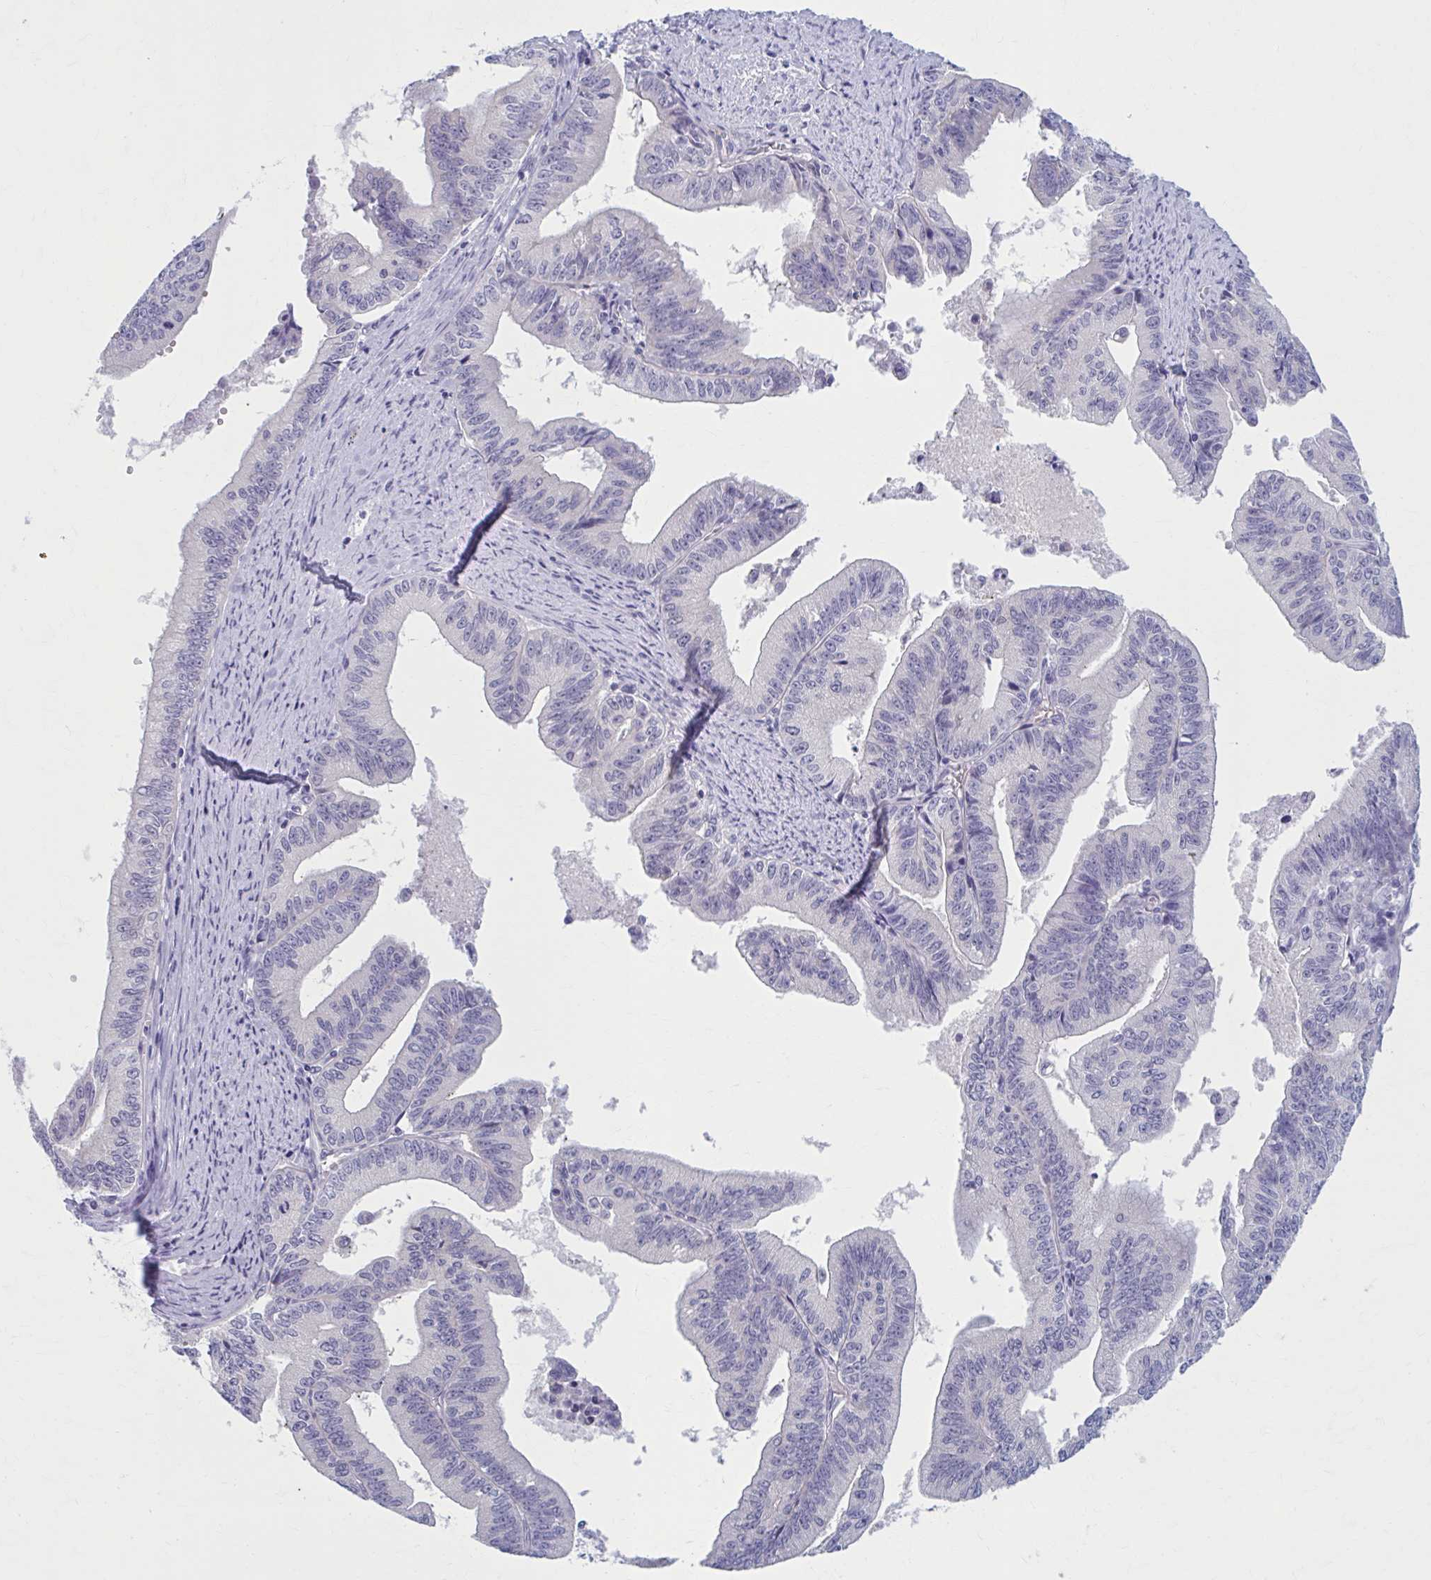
{"staining": {"intensity": "negative", "quantity": "none", "location": "none"}, "tissue": "endometrial cancer", "cell_type": "Tumor cells", "image_type": "cancer", "snomed": [{"axis": "morphology", "description": "Adenocarcinoma, NOS"}, {"axis": "topography", "description": "Endometrium"}], "caption": "High power microscopy micrograph of an IHC histopathology image of endometrial cancer, revealing no significant positivity in tumor cells.", "gene": "CCDC105", "patient": {"sex": "female", "age": 65}}